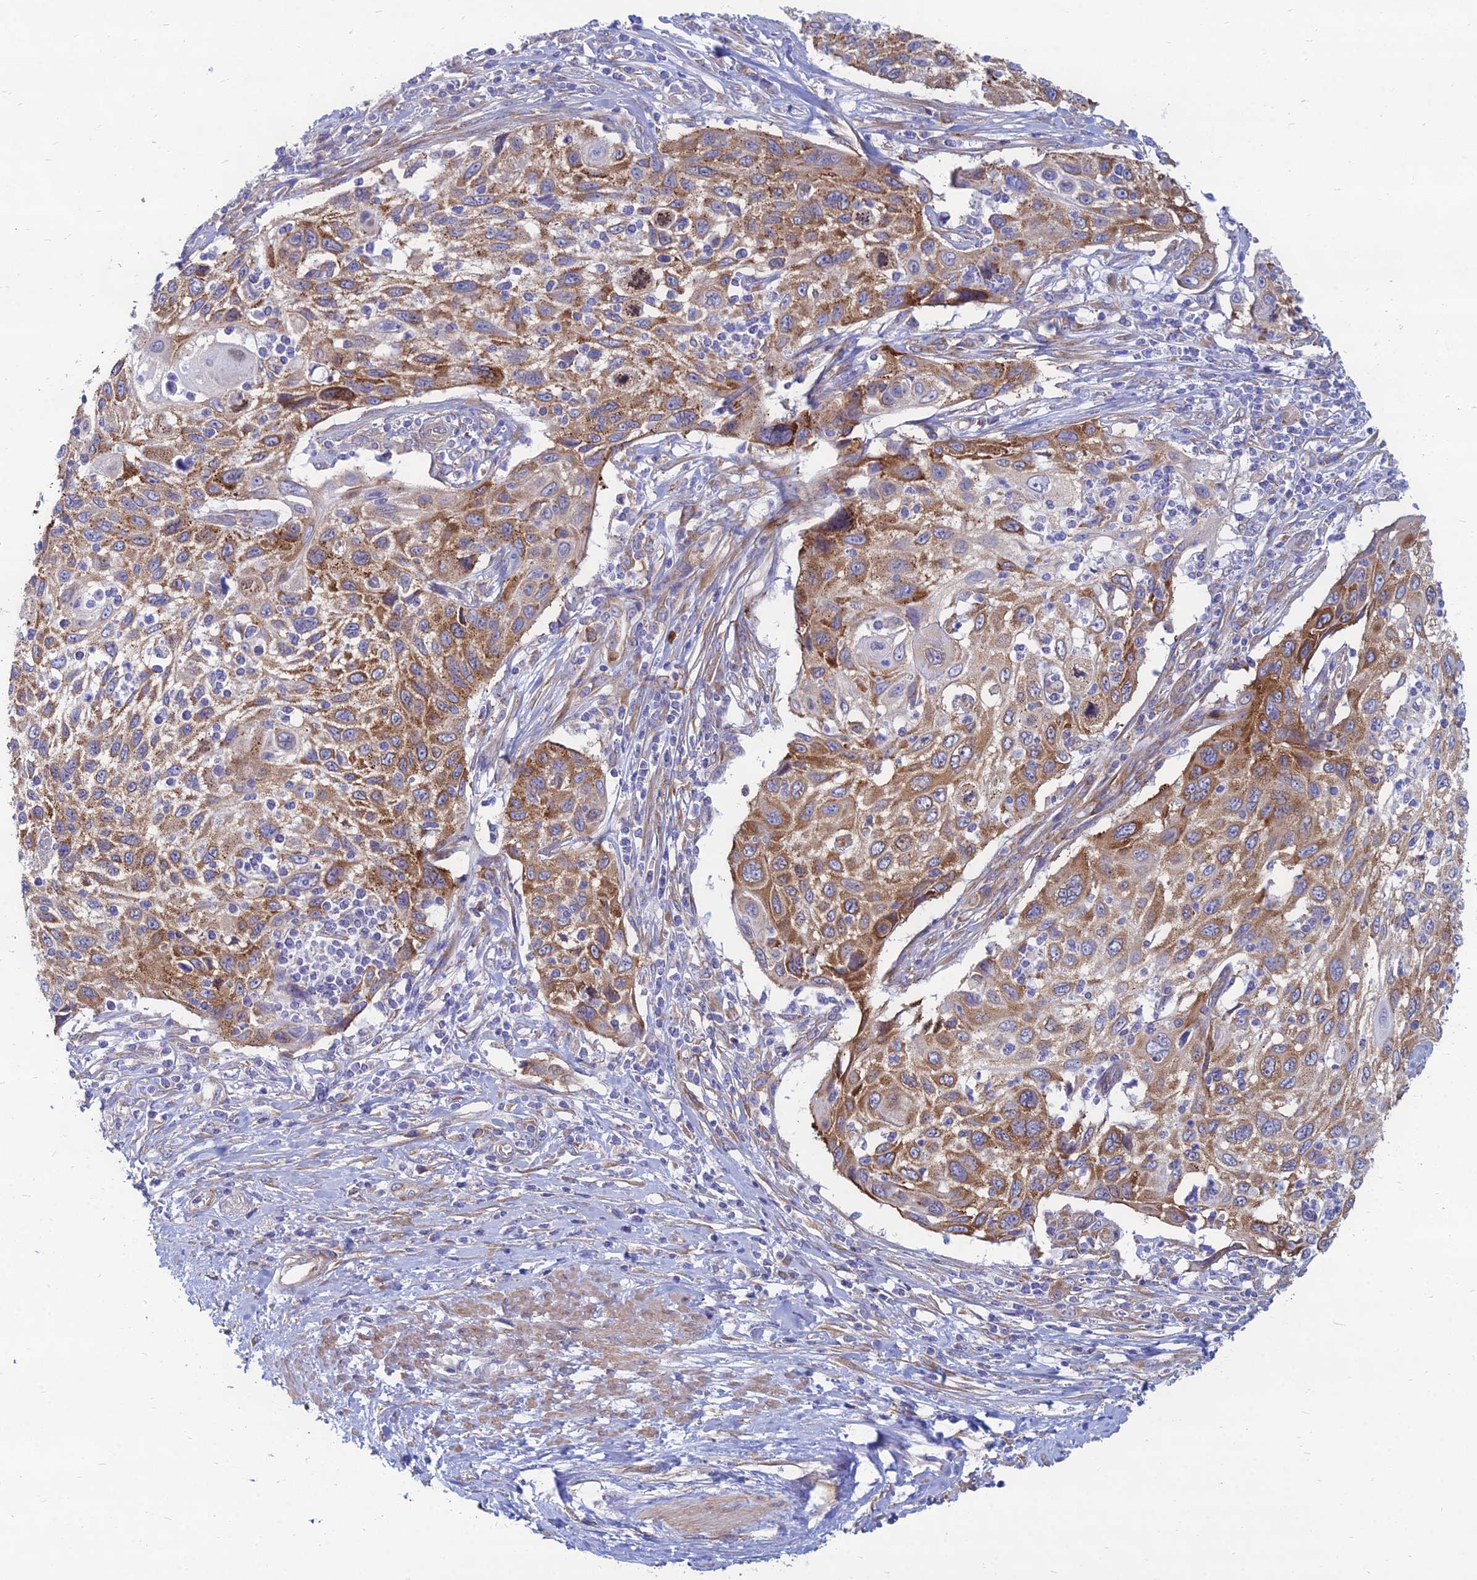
{"staining": {"intensity": "moderate", "quantity": ">75%", "location": "cytoplasmic/membranous"}, "tissue": "cervical cancer", "cell_type": "Tumor cells", "image_type": "cancer", "snomed": [{"axis": "morphology", "description": "Squamous cell carcinoma, NOS"}, {"axis": "topography", "description": "Cervix"}], "caption": "Cervical squamous cell carcinoma stained for a protein shows moderate cytoplasmic/membranous positivity in tumor cells.", "gene": "TXLNA", "patient": {"sex": "female", "age": 70}}